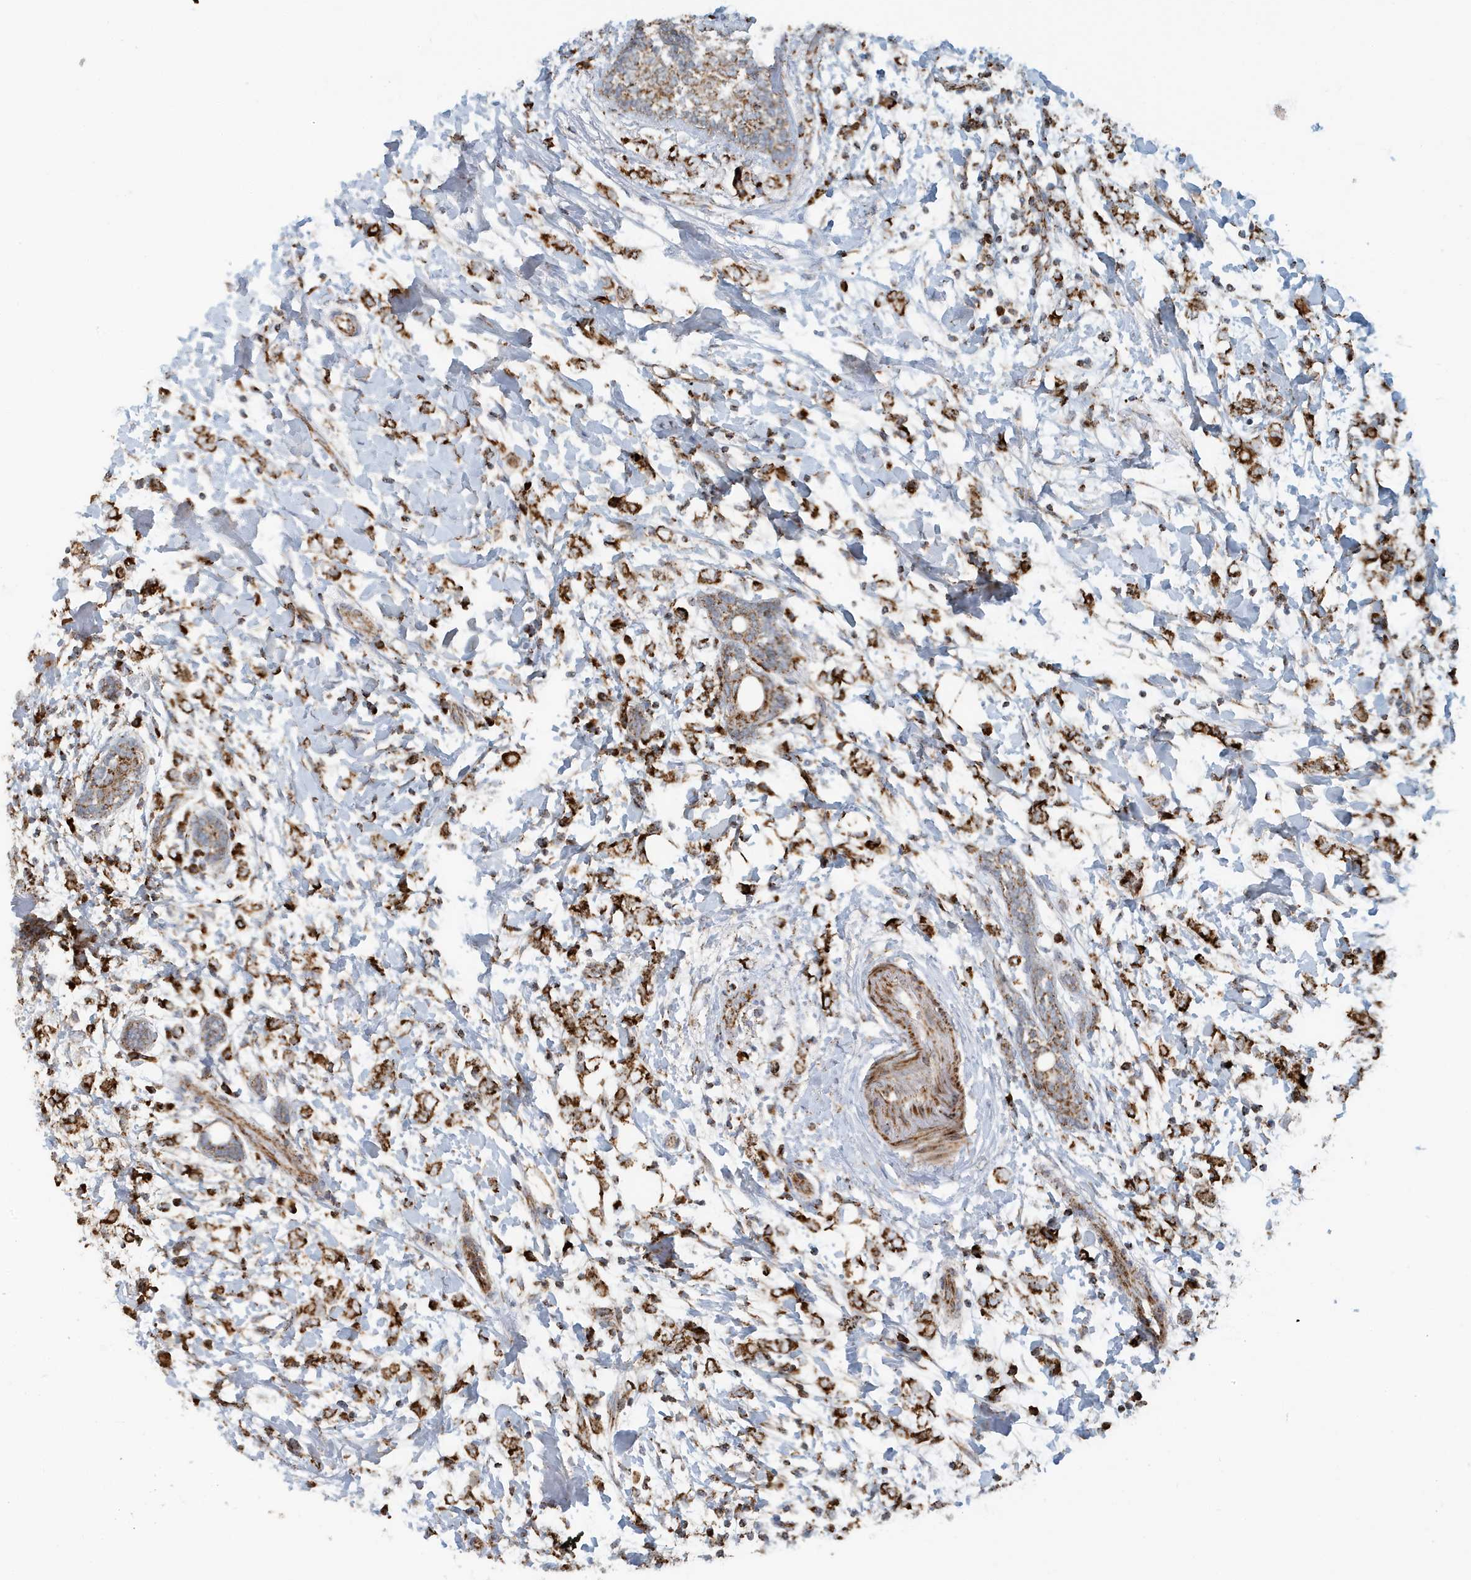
{"staining": {"intensity": "strong", "quantity": ">75%", "location": "cytoplasmic/membranous"}, "tissue": "breast cancer", "cell_type": "Tumor cells", "image_type": "cancer", "snomed": [{"axis": "morphology", "description": "Normal tissue, NOS"}, {"axis": "morphology", "description": "Lobular carcinoma"}, {"axis": "topography", "description": "Breast"}], "caption": "Brown immunohistochemical staining in human breast cancer displays strong cytoplasmic/membranous staining in approximately >75% of tumor cells. The staining is performed using DAB brown chromogen to label protein expression. The nuclei are counter-stained blue using hematoxylin.", "gene": "MAN1A1", "patient": {"sex": "female", "age": 47}}